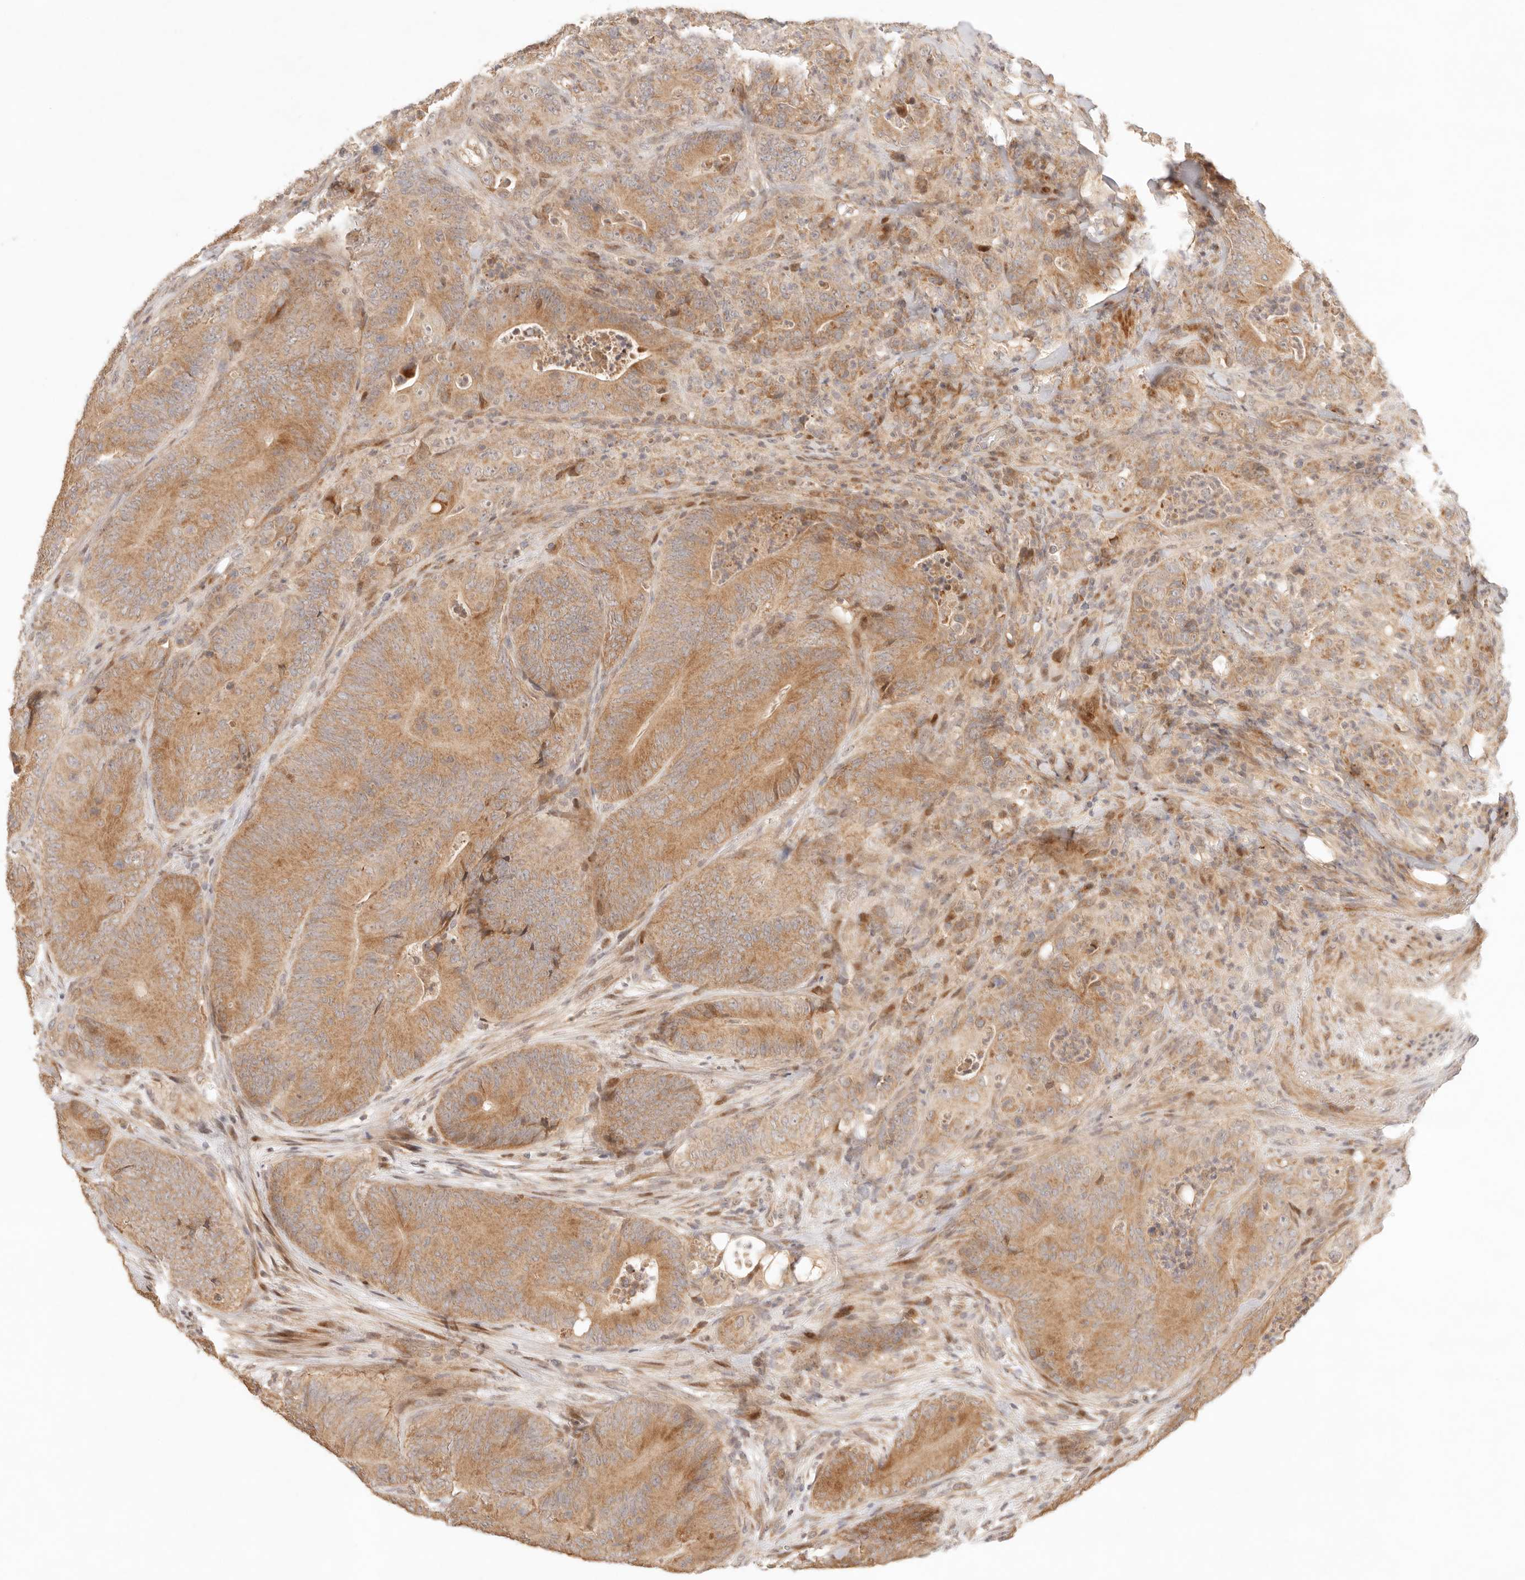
{"staining": {"intensity": "moderate", "quantity": ">75%", "location": "cytoplasmic/membranous"}, "tissue": "colorectal cancer", "cell_type": "Tumor cells", "image_type": "cancer", "snomed": [{"axis": "morphology", "description": "Normal tissue, NOS"}, {"axis": "topography", "description": "Colon"}], "caption": "Moderate cytoplasmic/membranous protein staining is appreciated in approximately >75% of tumor cells in colorectal cancer.", "gene": "PHLDA3", "patient": {"sex": "female", "age": 82}}